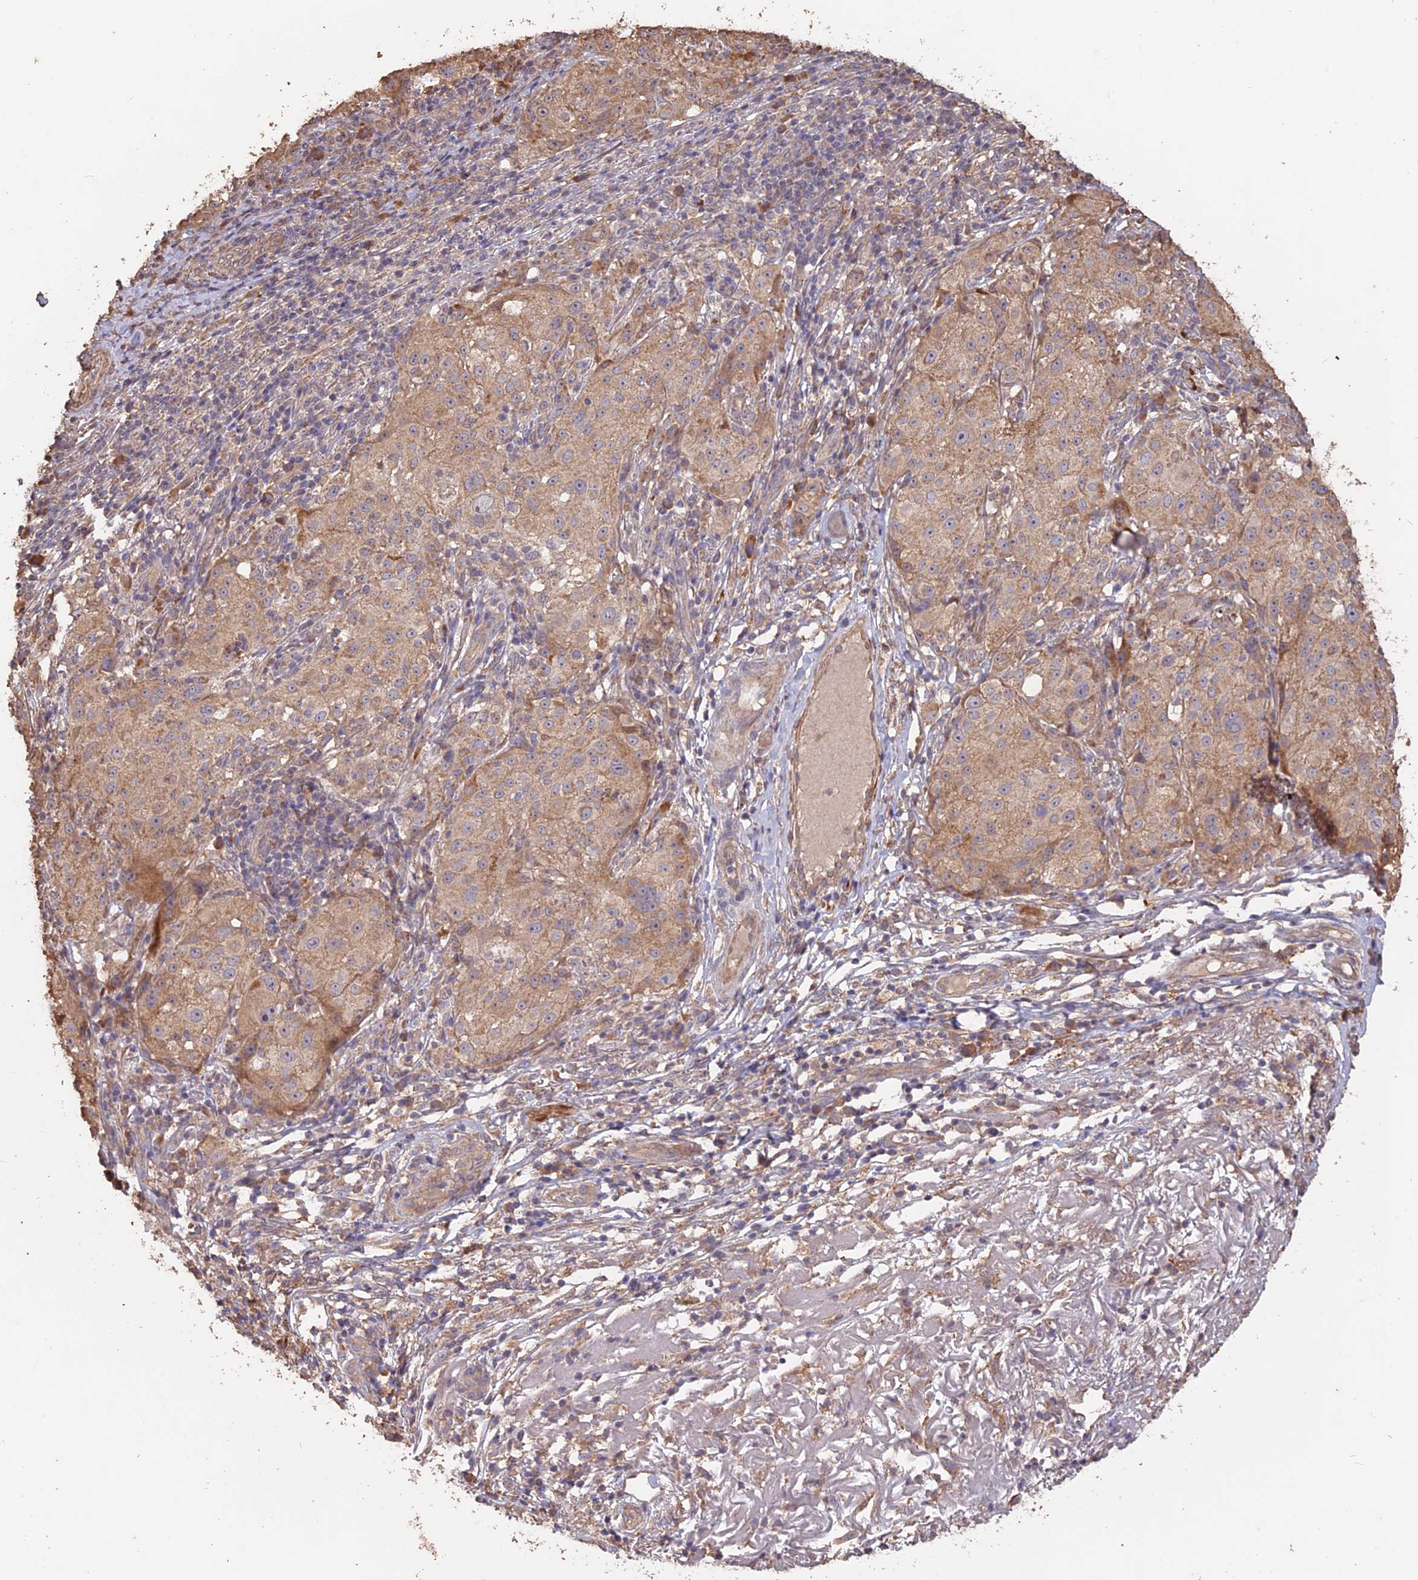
{"staining": {"intensity": "weak", "quantity": "25%-75%", "location": "cytoplasmic/membranous"}, "tissue": "melanoma", "cell_type": "Tumor cells", "image_type": "cancer", "snomed": [{"axis": "morphology", "description": "Necrosis, NOS"}, {"axis": "morphology", "description": "Malignant melanoma, NOS"}, {"axis": "topography", "description": "Skin"}], "caption": "Brown immunohistochemical staining in human malignant melanoma shows weak cytoplasmic/membranous staining in about 25%-75% of tumor cells.", "gene": "LAYN", "patient": {"sex": "female", "age": 87}}